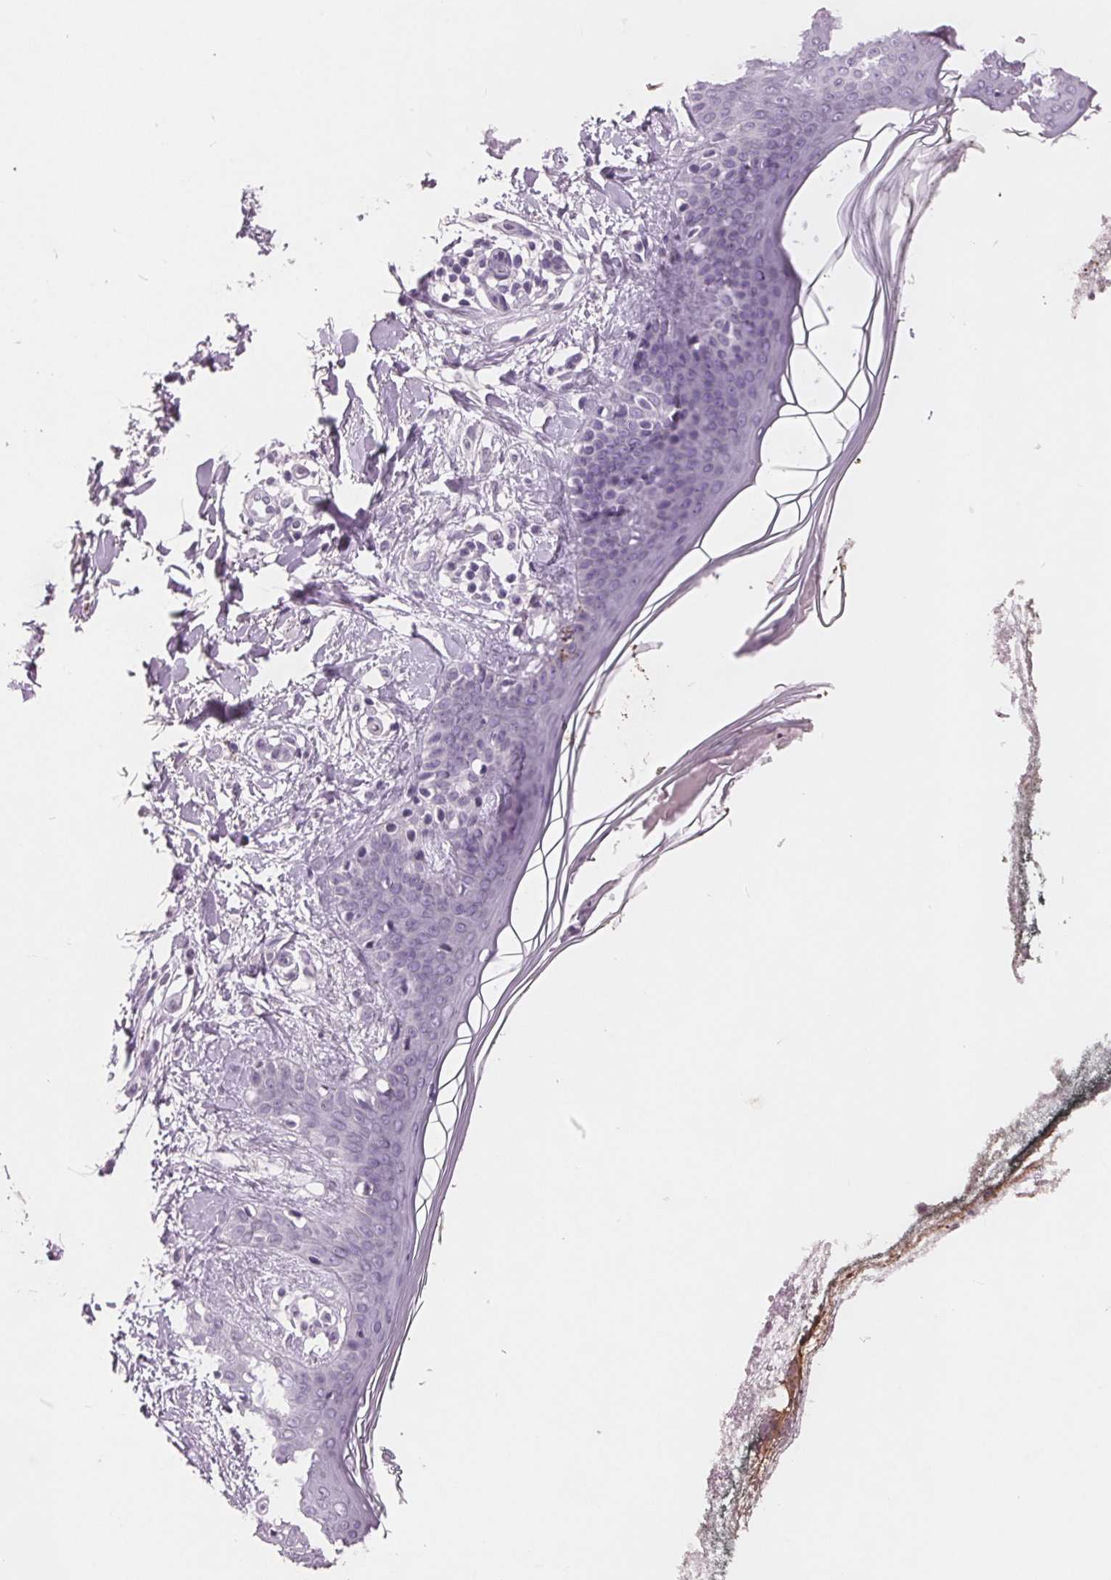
{"staining": {"intensity": "negative", "quantity": "none", "location": "none"}, "tissue": "skin", "cell_type": "Fibroblasts", "image_type": "normal", "snomed": [{"axis": "morphology", "description": "Normal tissue, NOS"}, {"axis": "topography", "description": "Skin"}], "caption": "IHC histopathology image of benign human skin stained for a protein (brown), which demonstrates no expression in fibroblasts. (Brightfield microscopy of DAB (3,3'-diaminobenzidine) immunohistochemistry (IHC) at high magnification).", "gene": "PTPN14", "patient": {"sex": "female", "age": 34}}